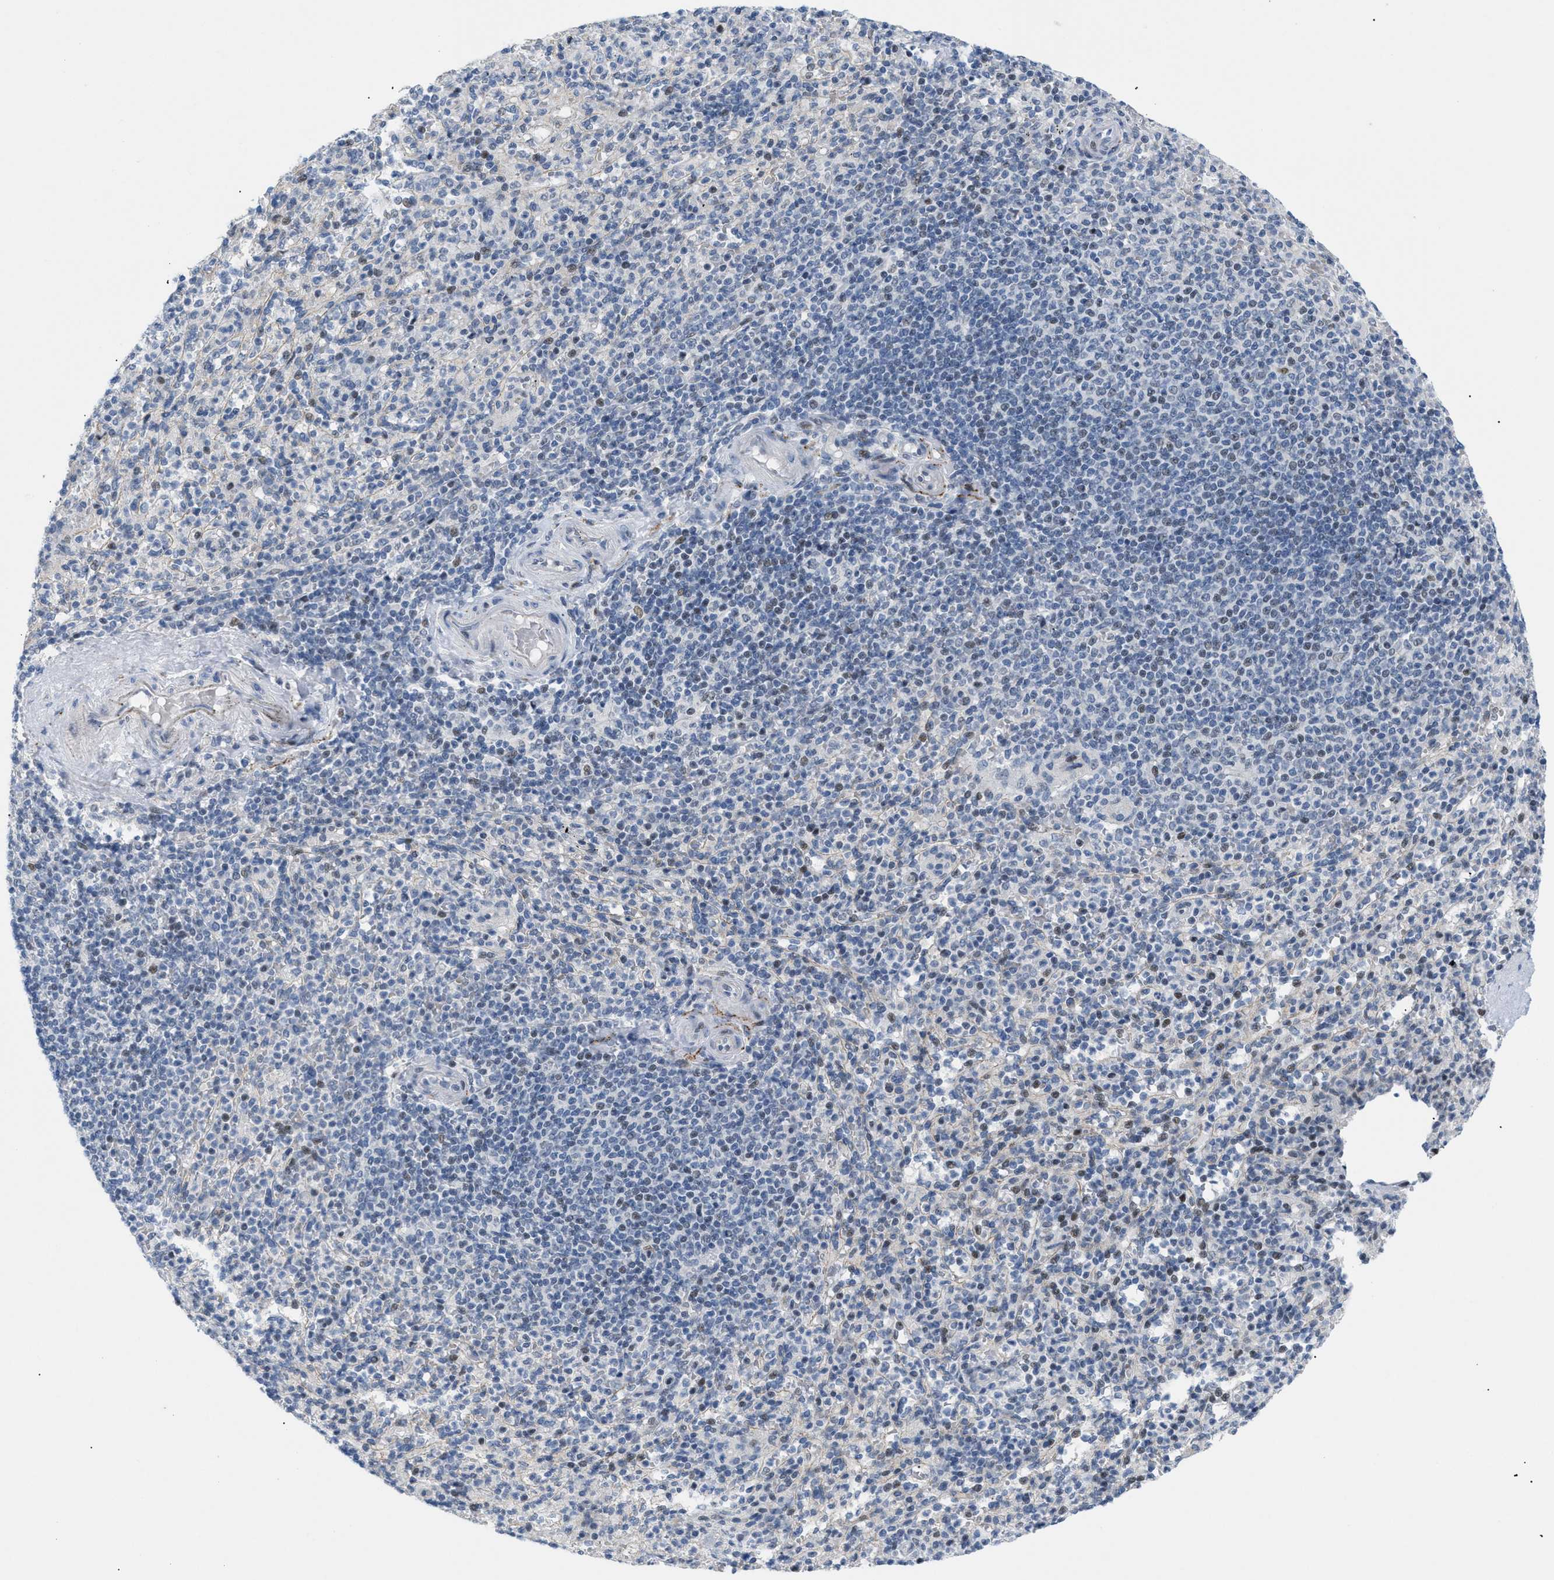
{"staining": {"intensity": "moderate", "quantity": "25%-75%", "location": "nuclear"}, "tissue": "spleen", "cell_type": "Cells in red pulp", "image_type": "normal", "snomed": [{"axis": "morphology", "description": "Normal tissue, NOS"}, {"axis": "topography", "description": "Spleen"}], "caption": "Immunohistochemical staining of unremarkable spleen reveals 25%-75% levels of moderate nuclear protein staining in approximately 25%-75% of cells in red pulp. Using DAB (3,3'-diaminobenzidine) (brown) and hematoxylin (blue) stains, captured at high magnification using brightfield microscopy.", "gene": "MED1", "patient": {"sex": "male", "age": 36}}